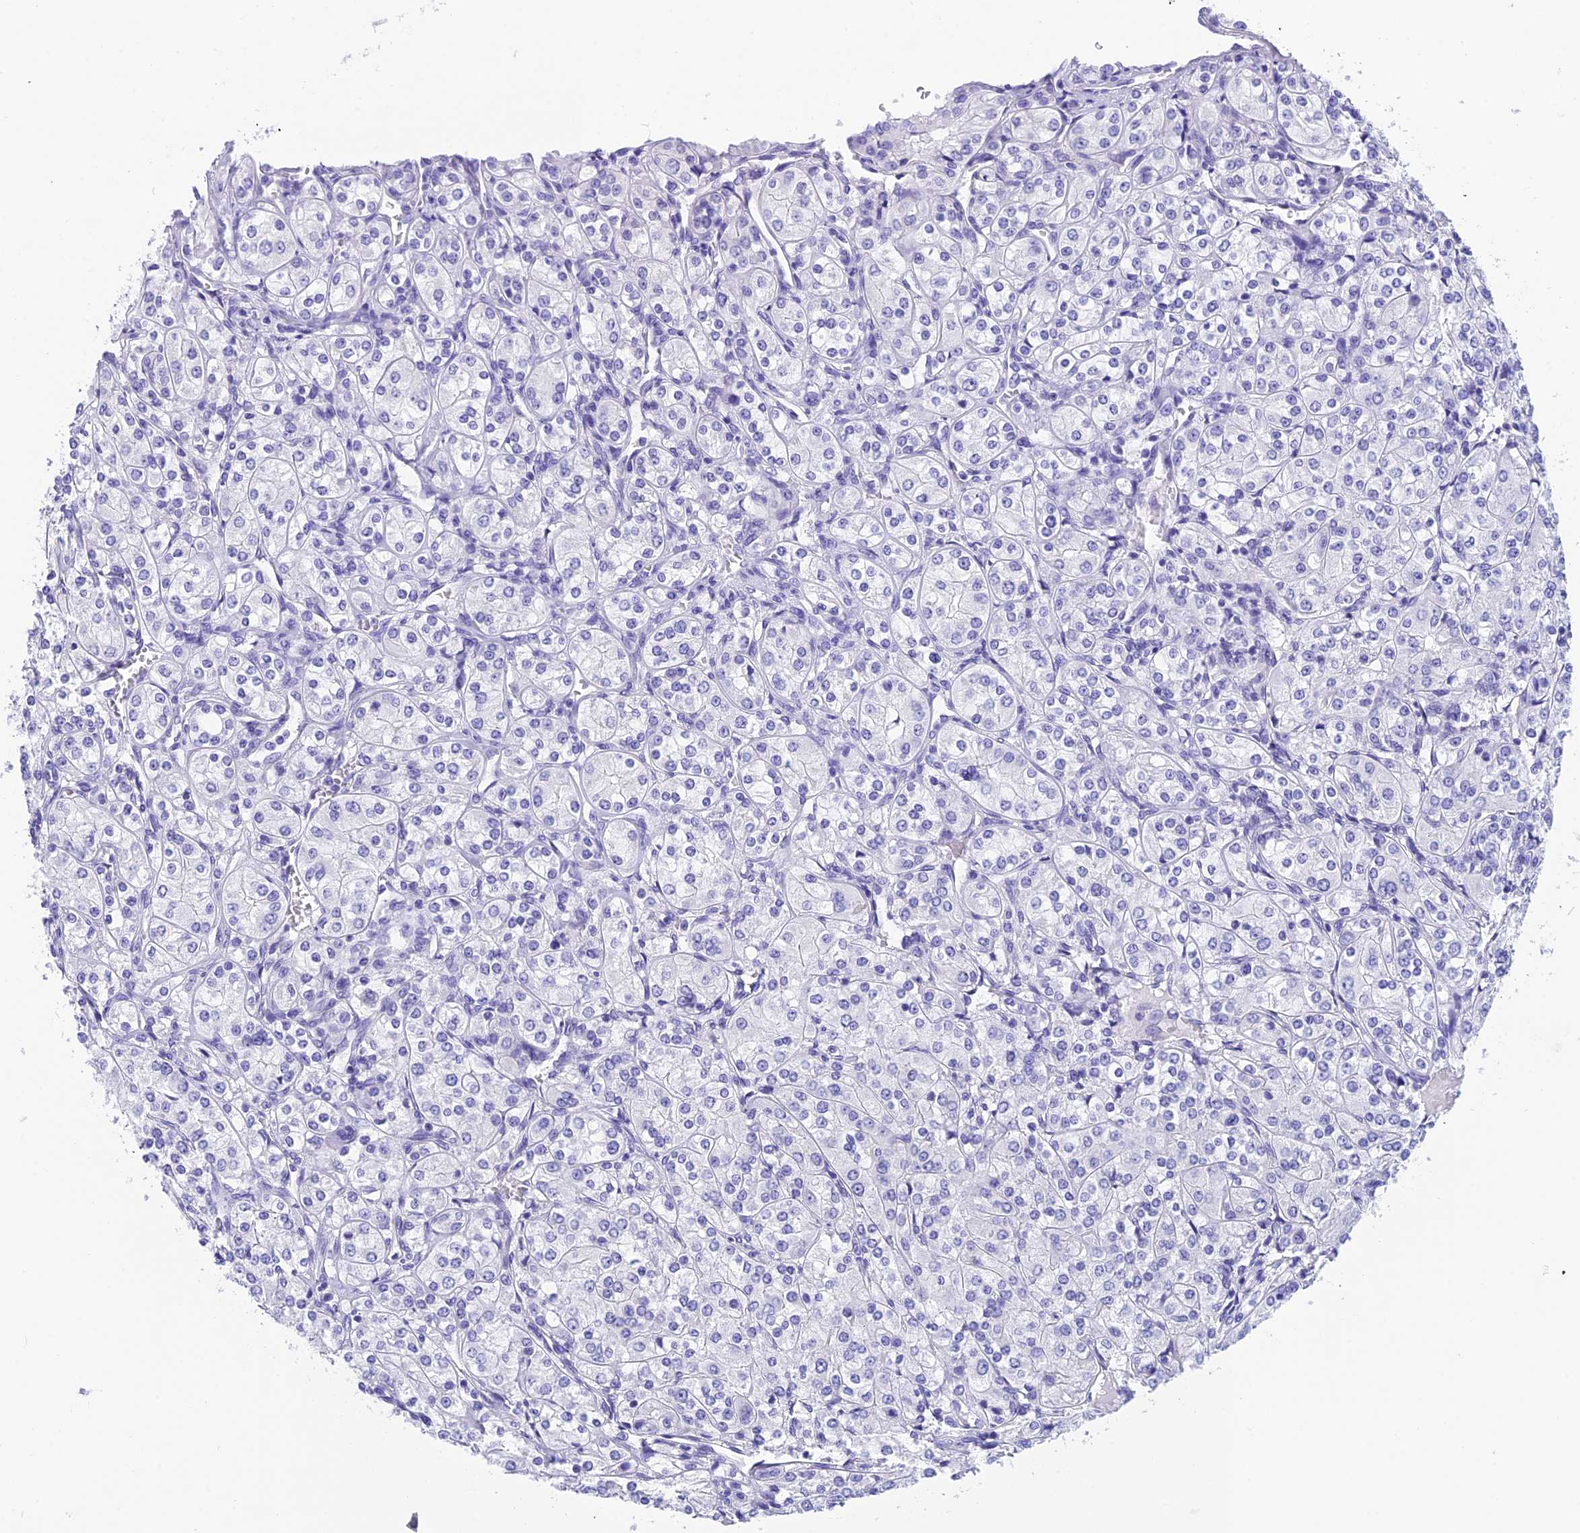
{"staining": {"intensity": "negative", "quantity": "none", "location": "none"}, "tissue": "renal cancer", "cell_type": "Tumor cells", "image_type": "cancer", "snomed": [{"axis": "morphology", "description": "Adenocarcinoma, NOS"}, {"axis": "topography", "description": "Kidney"}], "caption": "Immunohistochemistry of human renal cancer (adenocarcinoma) exhibits no expression in tumor cells.", "gene": "C17orf67", "patient": {"sex": "male", "age": 77}}